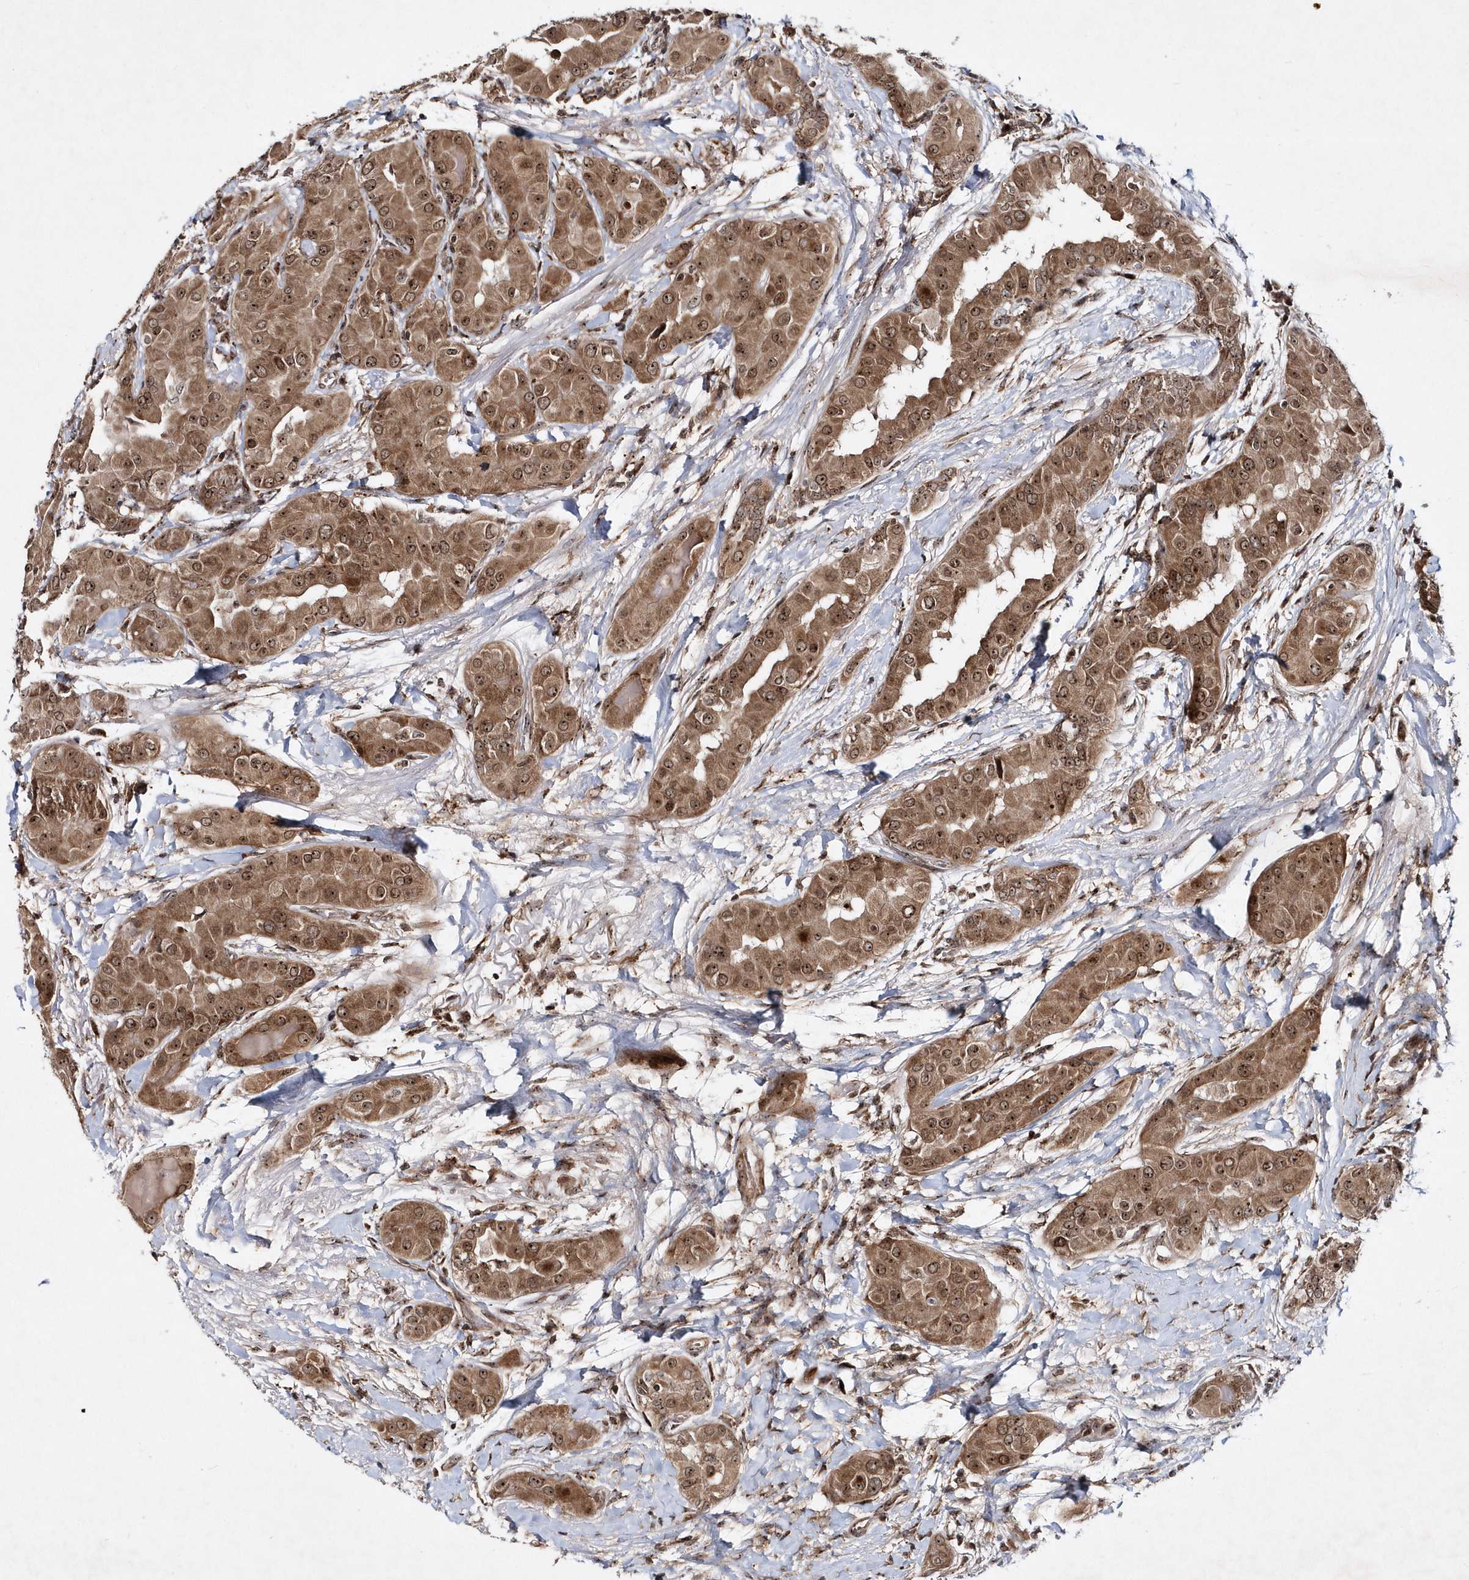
{"staining": {"intensity": "moderate", "quantity": ">75%", "location": "cytoplasmic/membranous,nuclear"}, "tissue": "thyroid cancer", "cell_type": "Tumor cells", "image_type": "cancer", "snomed": [{"axis": "morphology", "description": "Papillary adenocarcinoma, NOS"}, {"axis": "topography", "description": "Thyroid gland"}], "caption": "Protein expression by IHC exhibits moderate cytoplasmic/membranous and nuclear expression in about >75% of tumor cells in thyroid cancer.", "gene": "SOWAHB", "patient": {"sex": "male", "age": 33}}